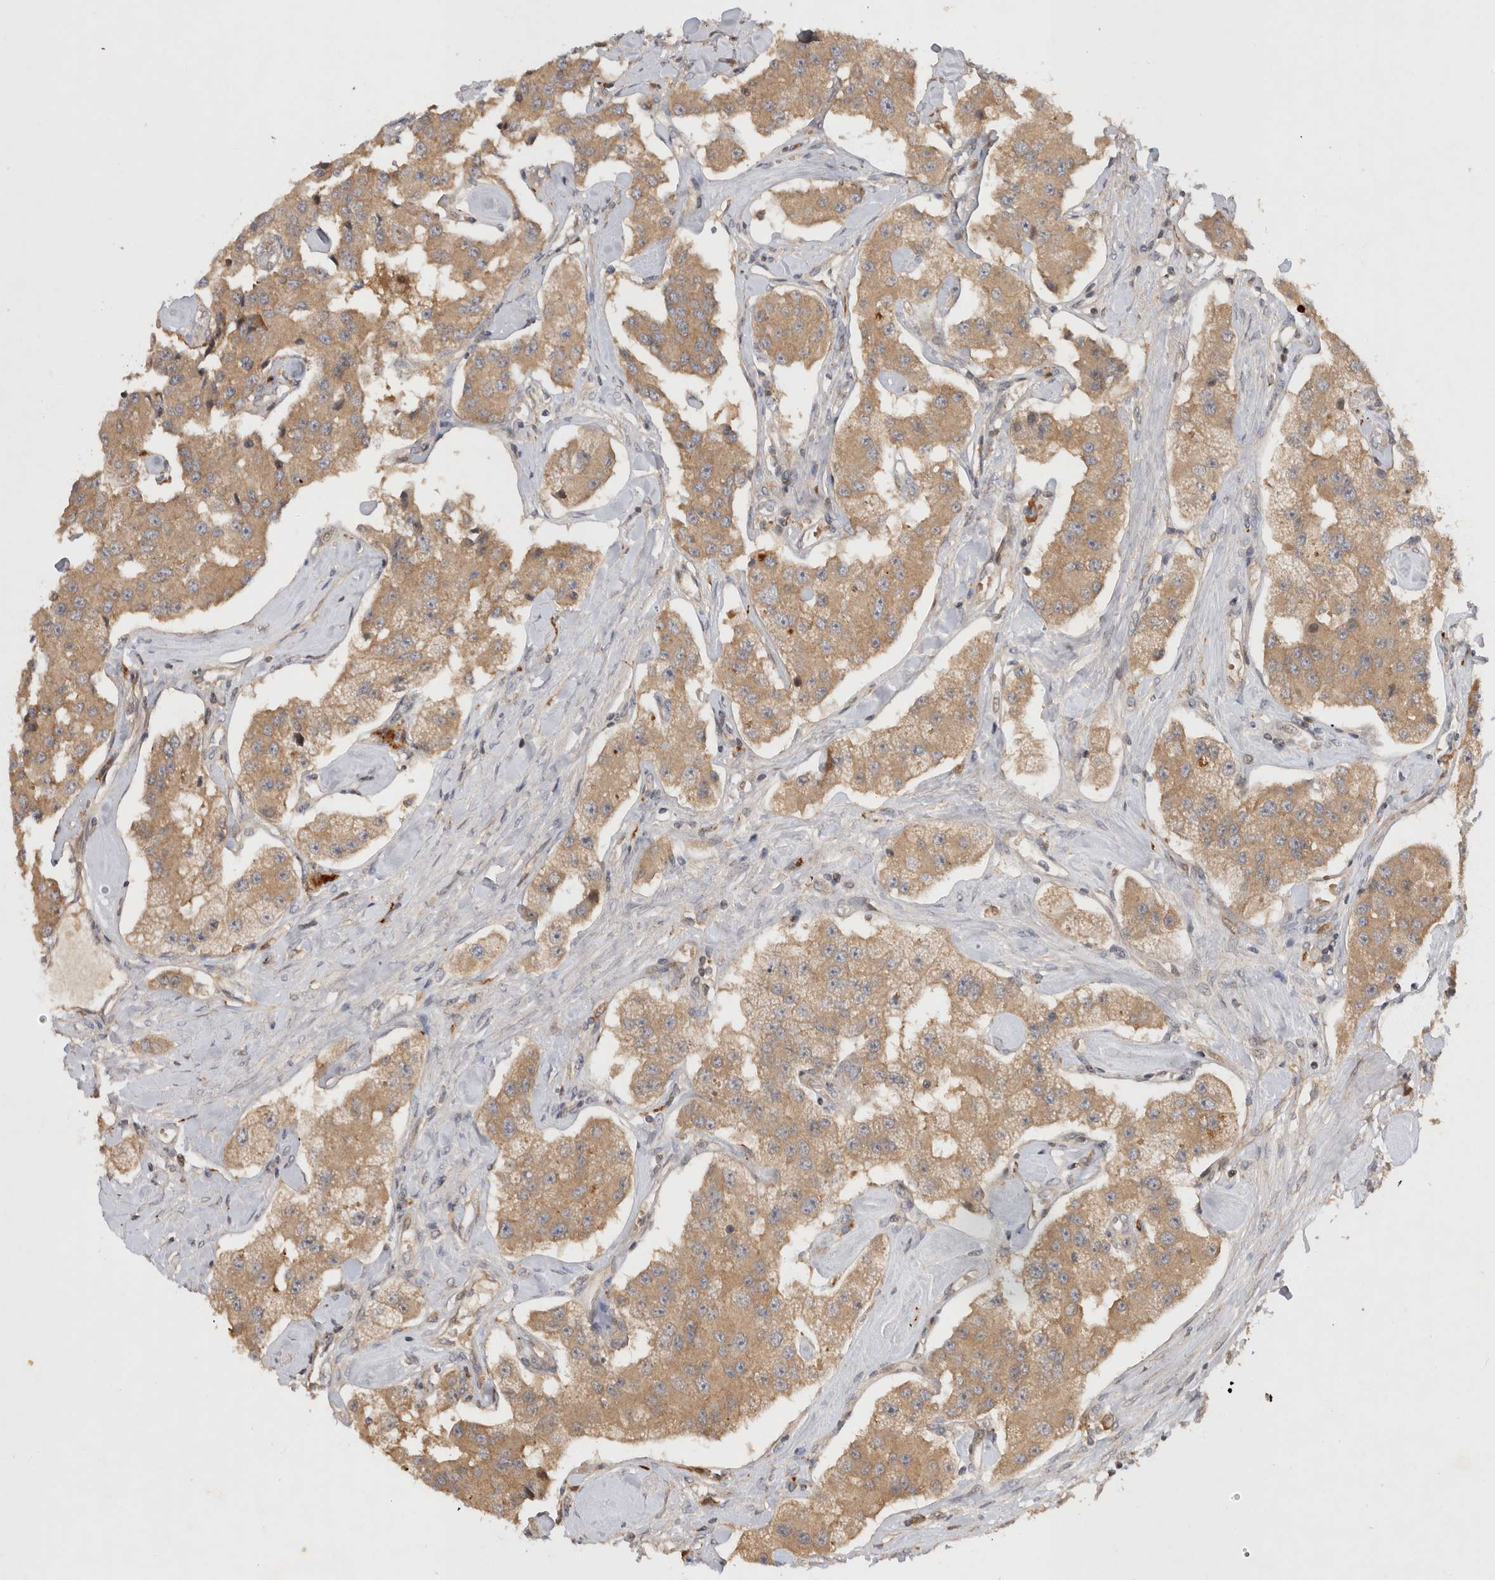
{"staining": {"intensity": "weak", "quantity": ">75%", "location": "cytoplasmic/membranous"}, "tissue": "carcinoid", "cell_type": "Tumor cells", "image_type": "cancer", "snomed": [{"axis": "morphology", "description": "Carcinoid, malignant, NOS"}, {"axis": "topography", "description": "Pancreas"}], "caption": "IHC (DAB (3,3'-diaminobenzidine)) staining of human carcinoid reveals weak cytoplasmic/membranous protein staining in about >75% of tumor cells. (Brightfield microscopy of DAB IHC at high magnification).", "gene": "HTT", "patient": {"sex": "male", "age": 41}}